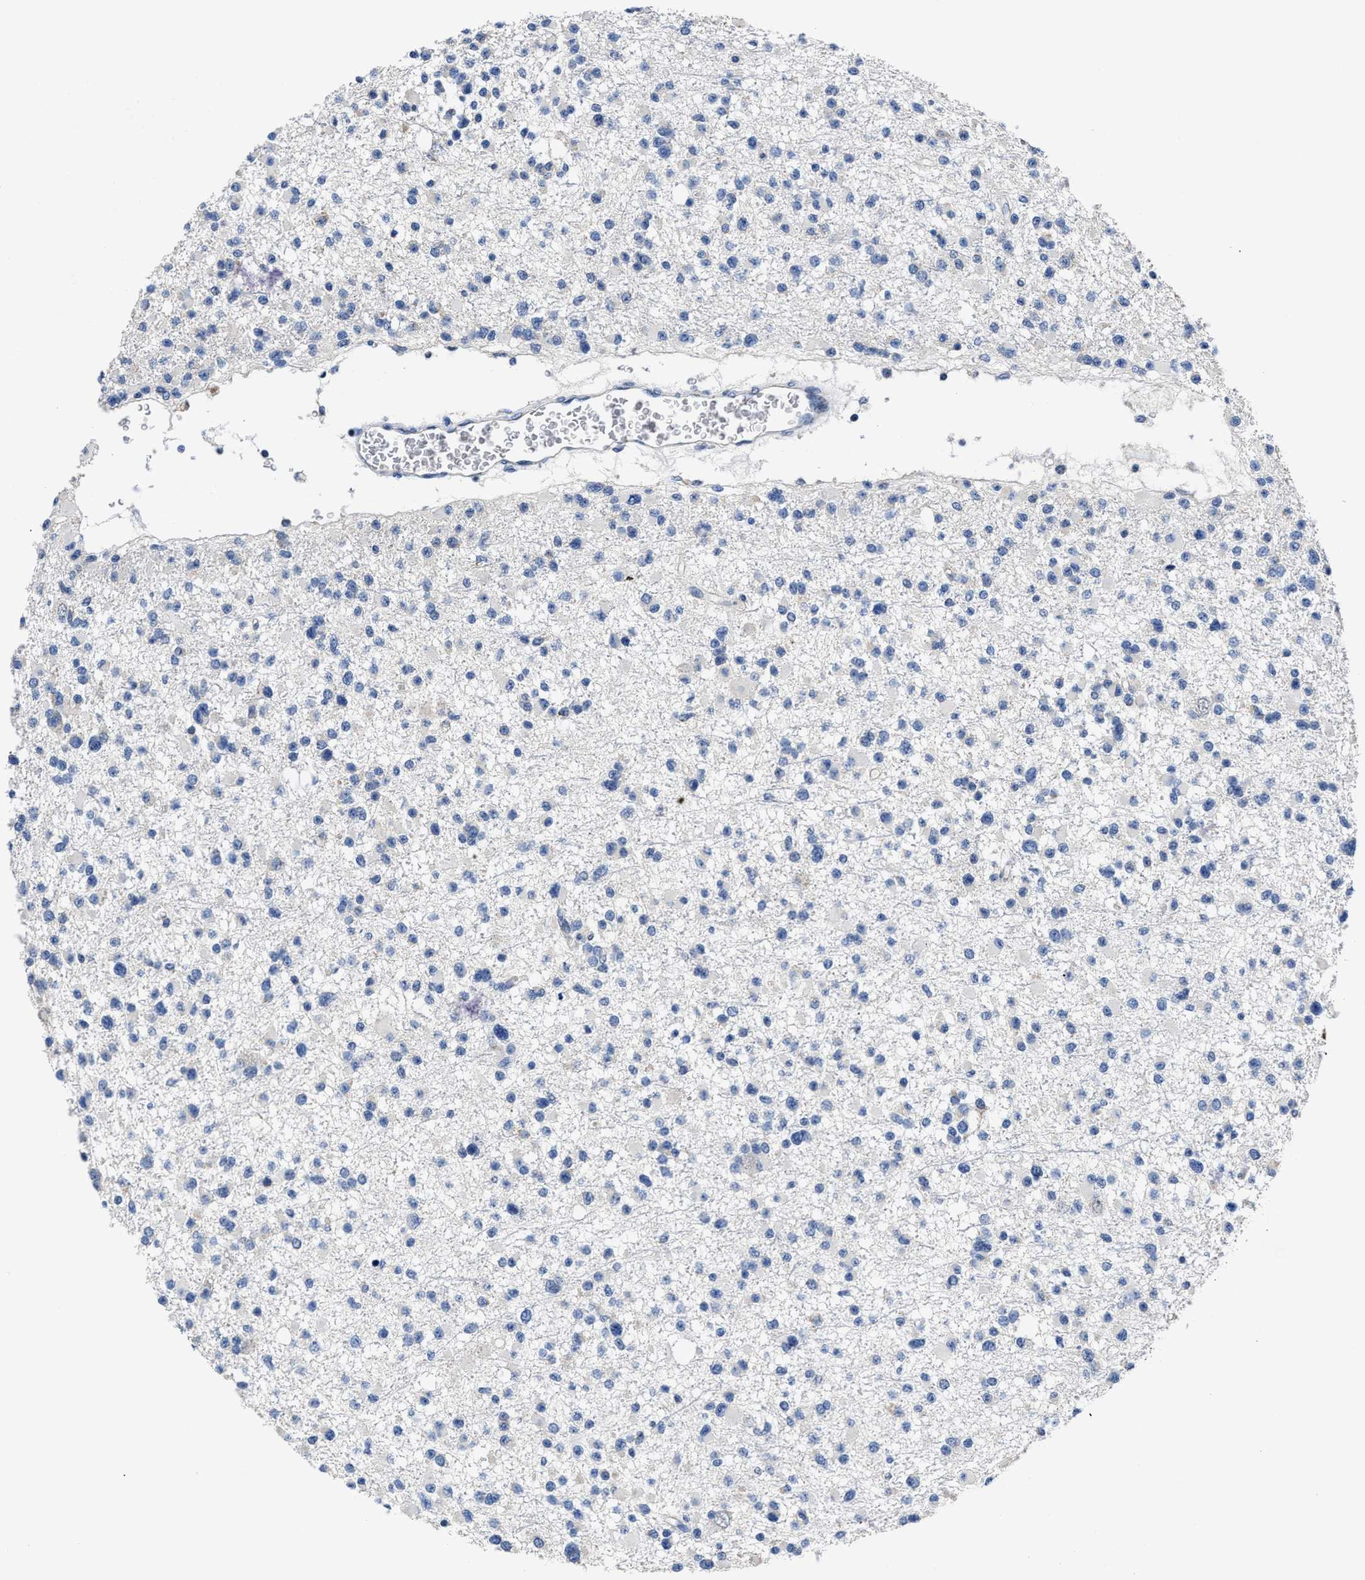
{"staining": {"intensity": "negative", "quantity": "none", "location": "none"}, "tissue": "glioma", "cell_type": "Tumor cells", "image_type": "cancer", "snomed": [{"axis": "morphology", "description": "Glioma, malignant, Low grade"}, {"axis": "topography", "description": "Brain"}], "caption": "DAB immunohistochemical staining of low-grade glioma (malignant) displays no significant expression in tumor cells.", "gene": "GHITM", "patient": {"sex": "female", "age": 22}}